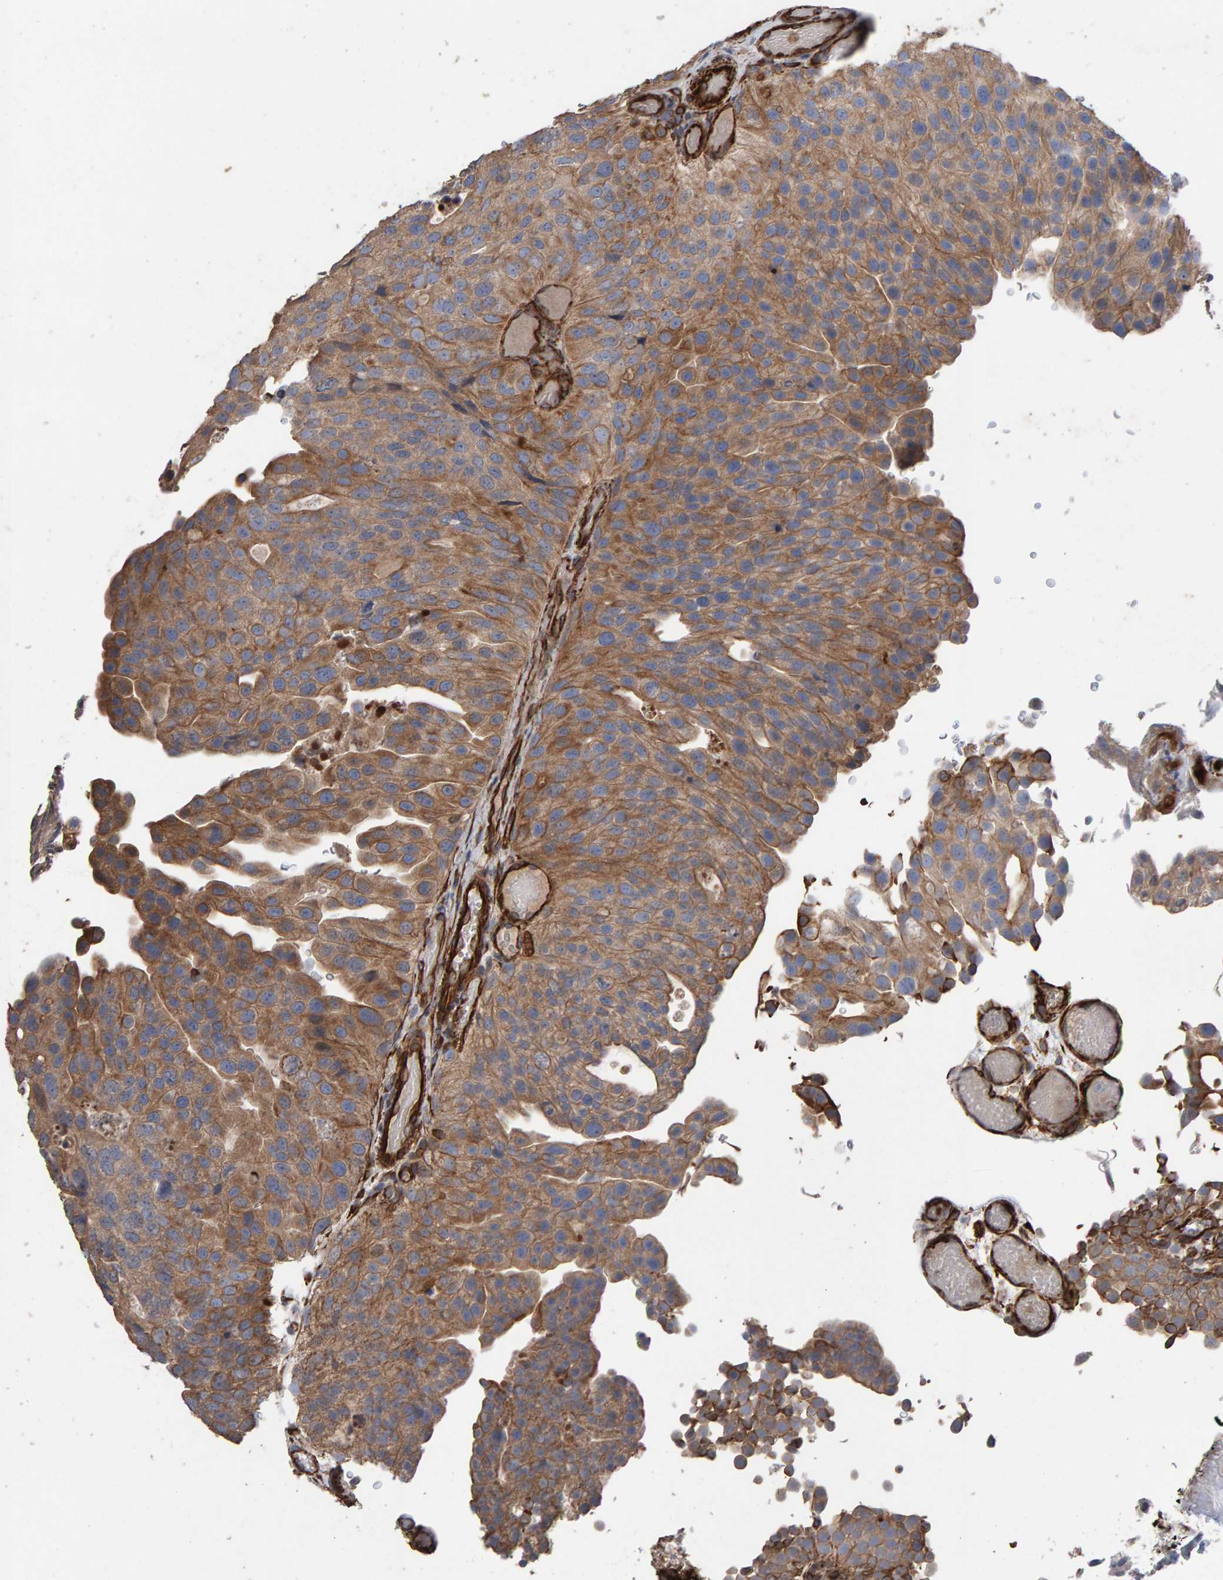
{"staining": {"intensity": "moderate", "quantity": ">75%", "location": "cytoplasmic/membranous"}, "tissue": "urothelial cancer", "cell_type": "Tumor cells", "image_type": "cancer", "snomed": [{"axis": "morphology", "description": "Urothelial carcinoma, Low grade"}, {"axis": "topography", "description": "Urinary bladder"}], "caption": "This is an image of immunohistochemistry (IHC) staining of urothelial carcinoma (low-grade), which shows moderate expression in the cytoplasmic/membranous of tumor cells.", "gene": "ZNF347", "patient": {"sex": "male", "age": 78}}